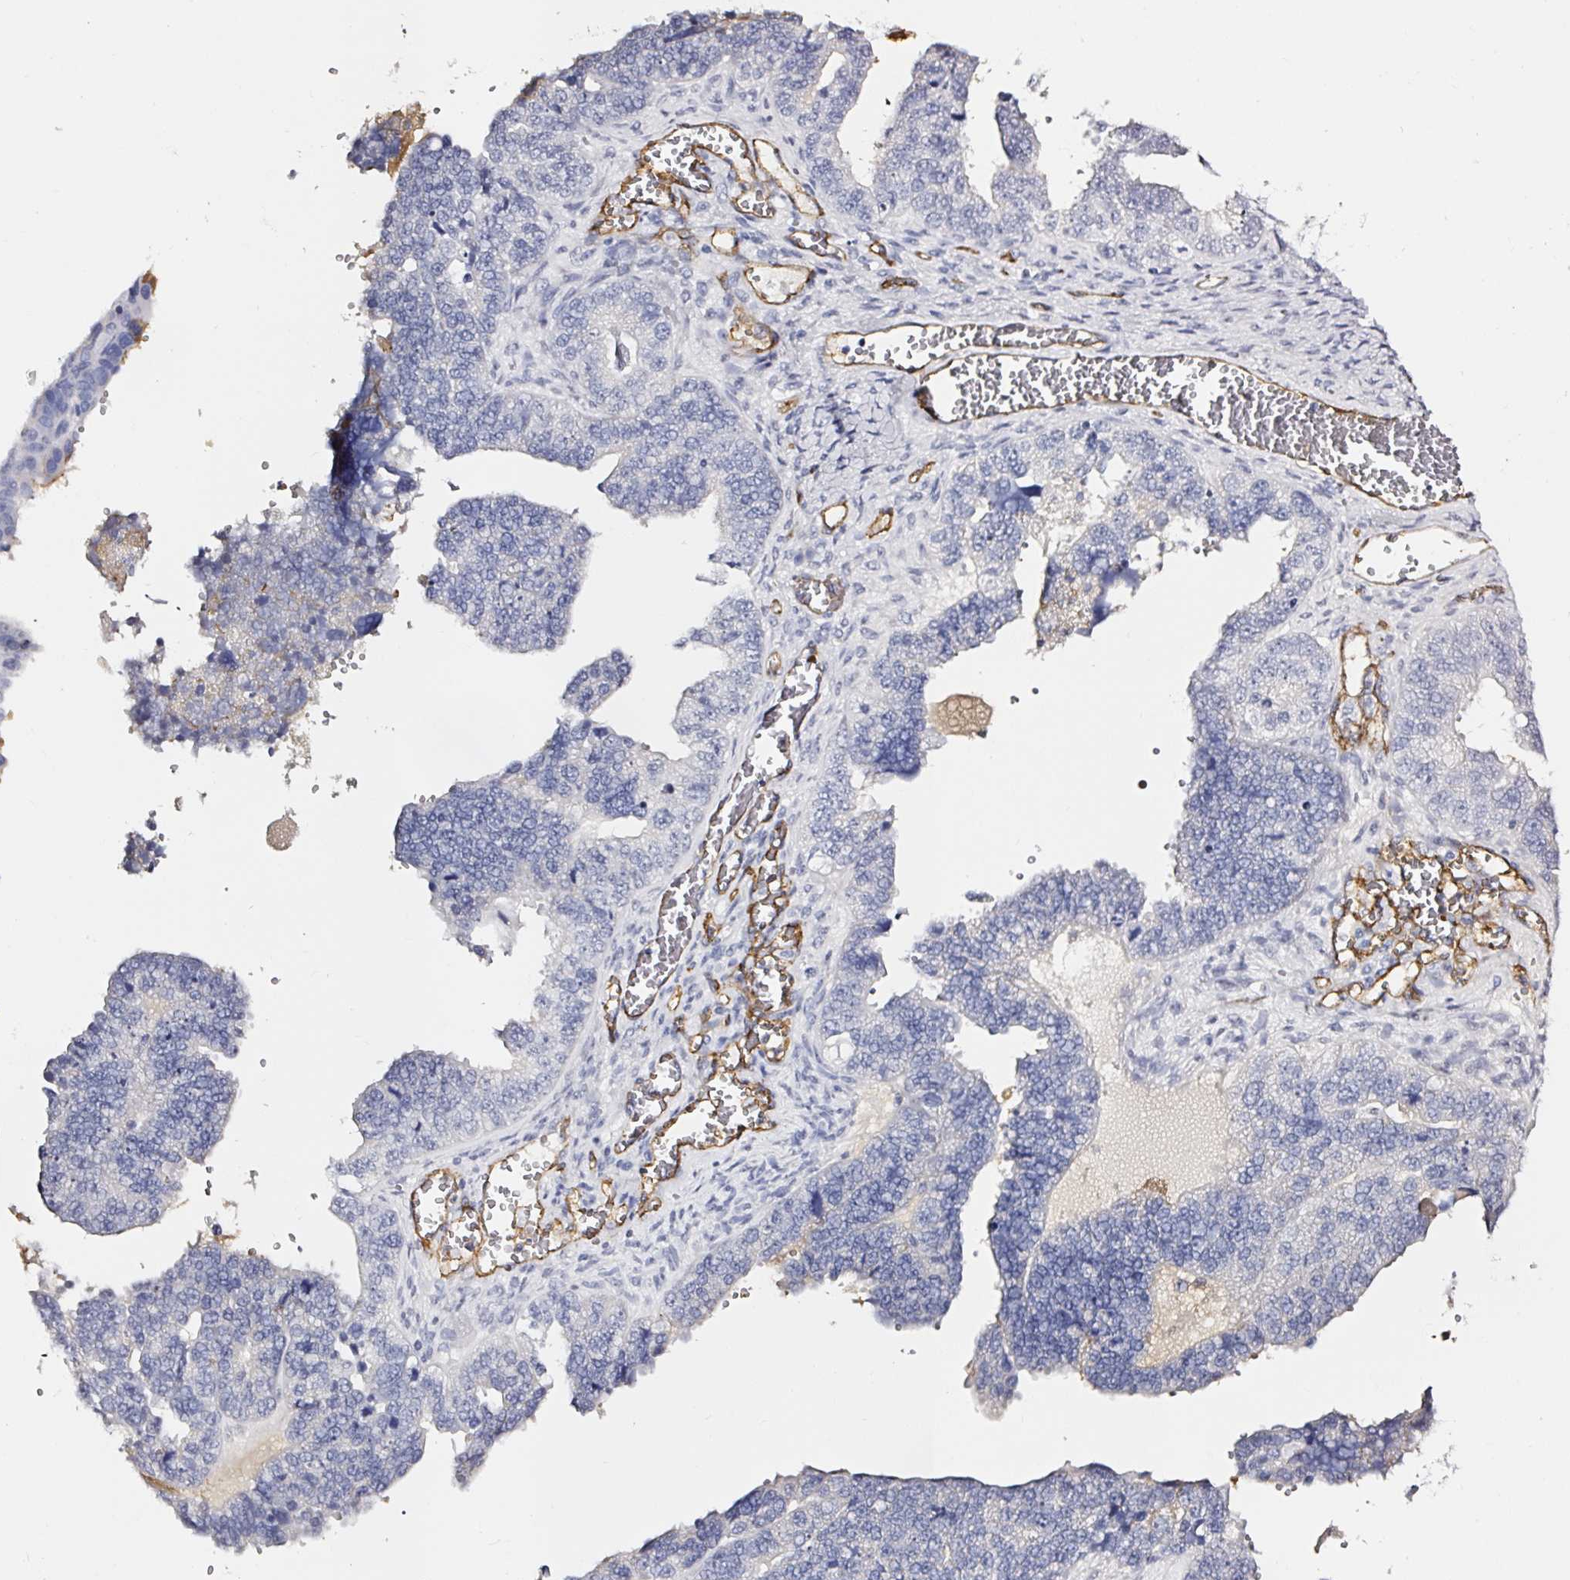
{"staining": {"intensity": "negative", "quantity": "none", "location": "none"}, "tissue": "ovarian cancer", "cell_type": "Tumor cells", "image_type": "cancer", "snomed": [{"axis": "morphology", "description": "Cystadenocarcinoma, serous, NOS"}, {"axis": "topography", "description": "Ovary"}], "caption": "The IHC histopathology image has no significant expression in tumor cells of ovarian serous cystadenocarcinoma tissue.", "gene": "ACSBG2", "patient": {"sex": "female", "age": 76}}